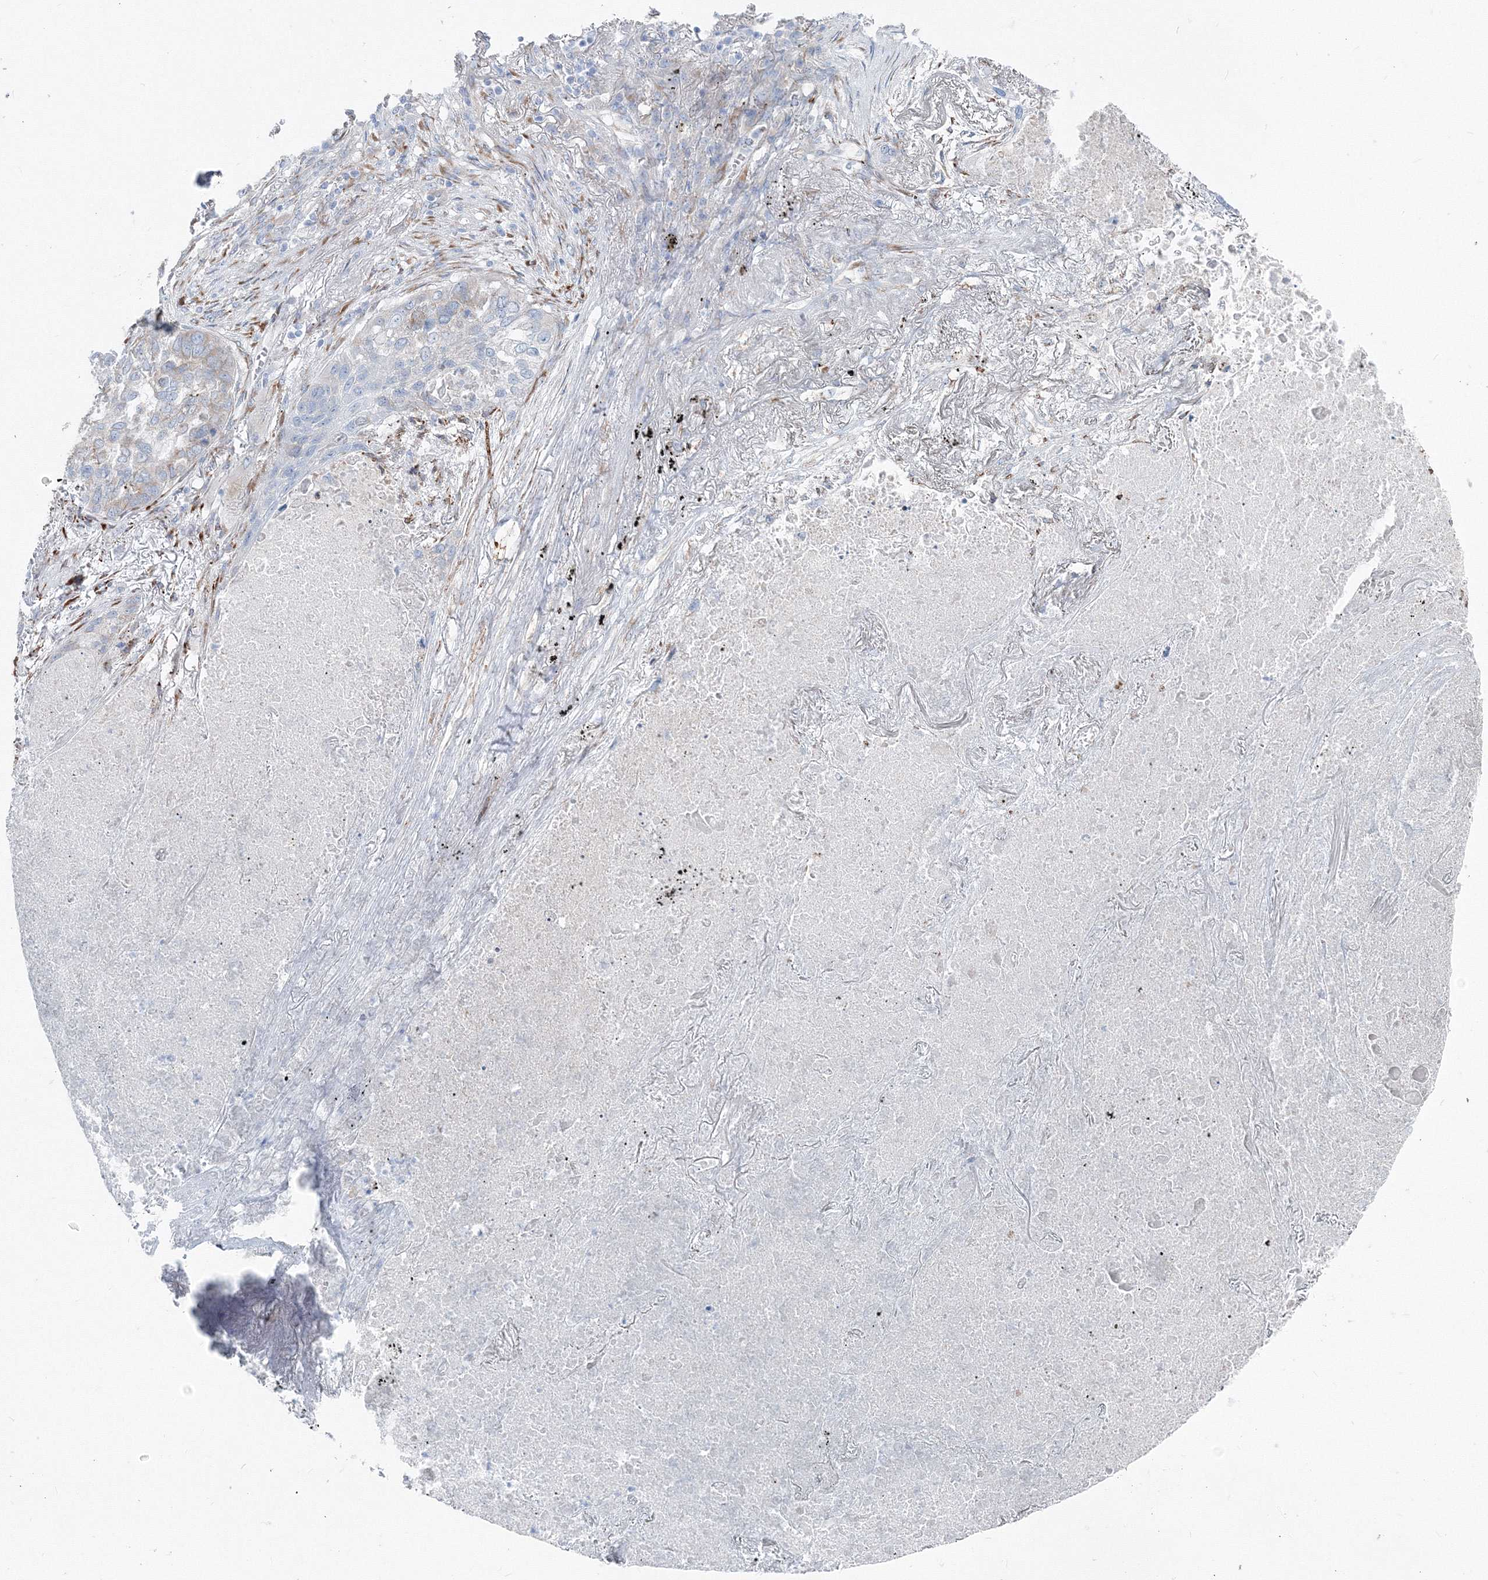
{"staining": {"intensity": "negative", "quantity": "none", "location": "none"}, "tissue": "lung cancer", "cell_type": "Tumor cells", "image_type": "cancer", "snomed": [{"axis": "morphology", "description": "Squamous cell carcinoma, NOS"}, {"axis": "topography", "description": "Lung"}], "caption": "Tumor cells are negative for protein expression in human lung cancer (squamous cell carcinoma). (Immunohistochemistry, brightfield microscopy, high magnification).", "gene": "RCN1", "patient": {"sex": "female", "age": 63}}